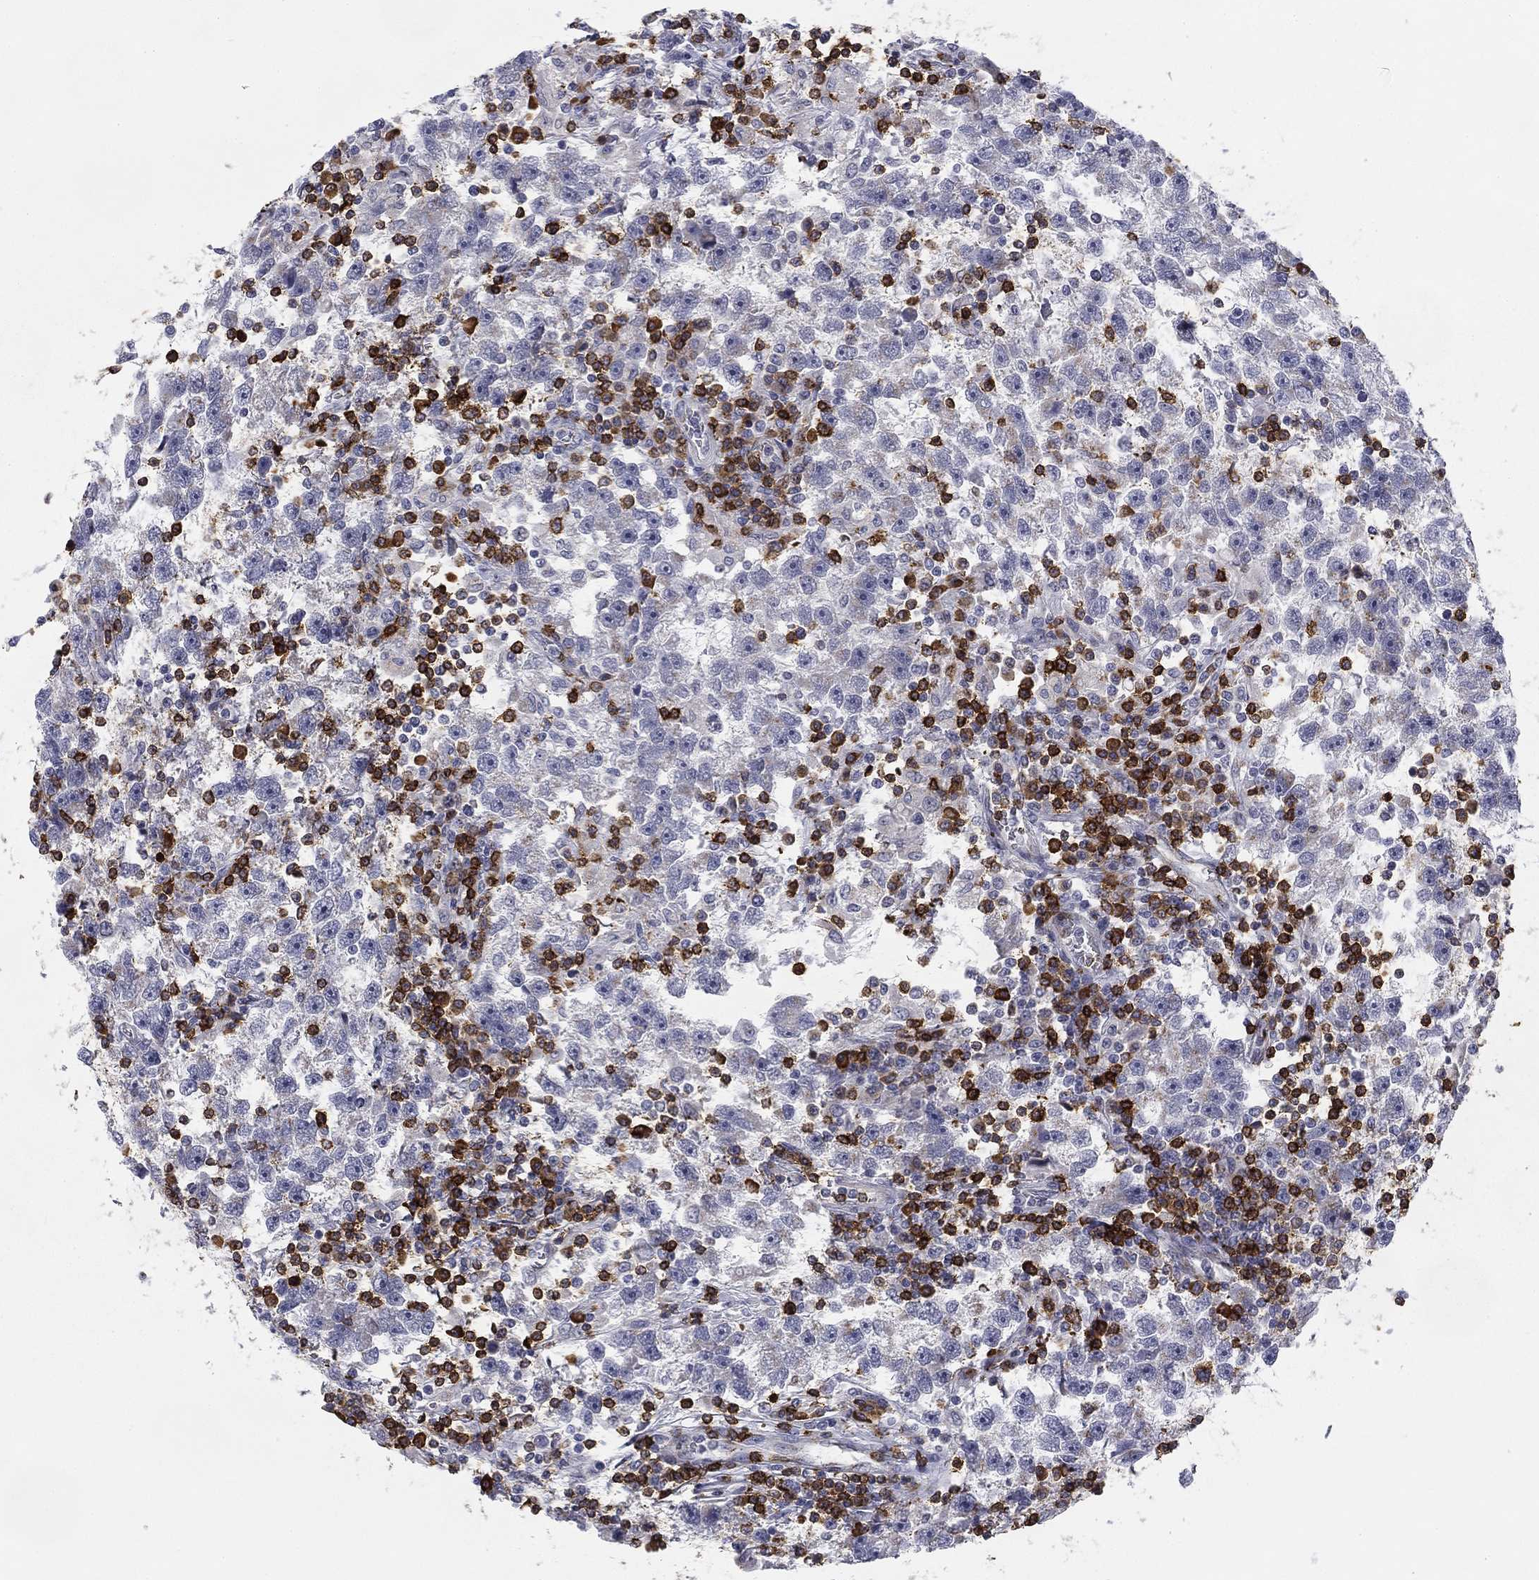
{"staining": {"intensity": "negative", "quantity": "none", "location": "none"}, "tissue": "testis cancer", "cell_type": "Tumor cells", "image_type": "cancer", "snomed": [{"axis": "morphology", "description": "Seminoma, NOS"}, {"axis": "topography", "description": "Testis"}], "caption": "Immunohistochemical staining of human testis cancer shows no significant positivity in tumor cells.", "gene": "TRAT1", "patient": {"sex": "male", "age": 47}}